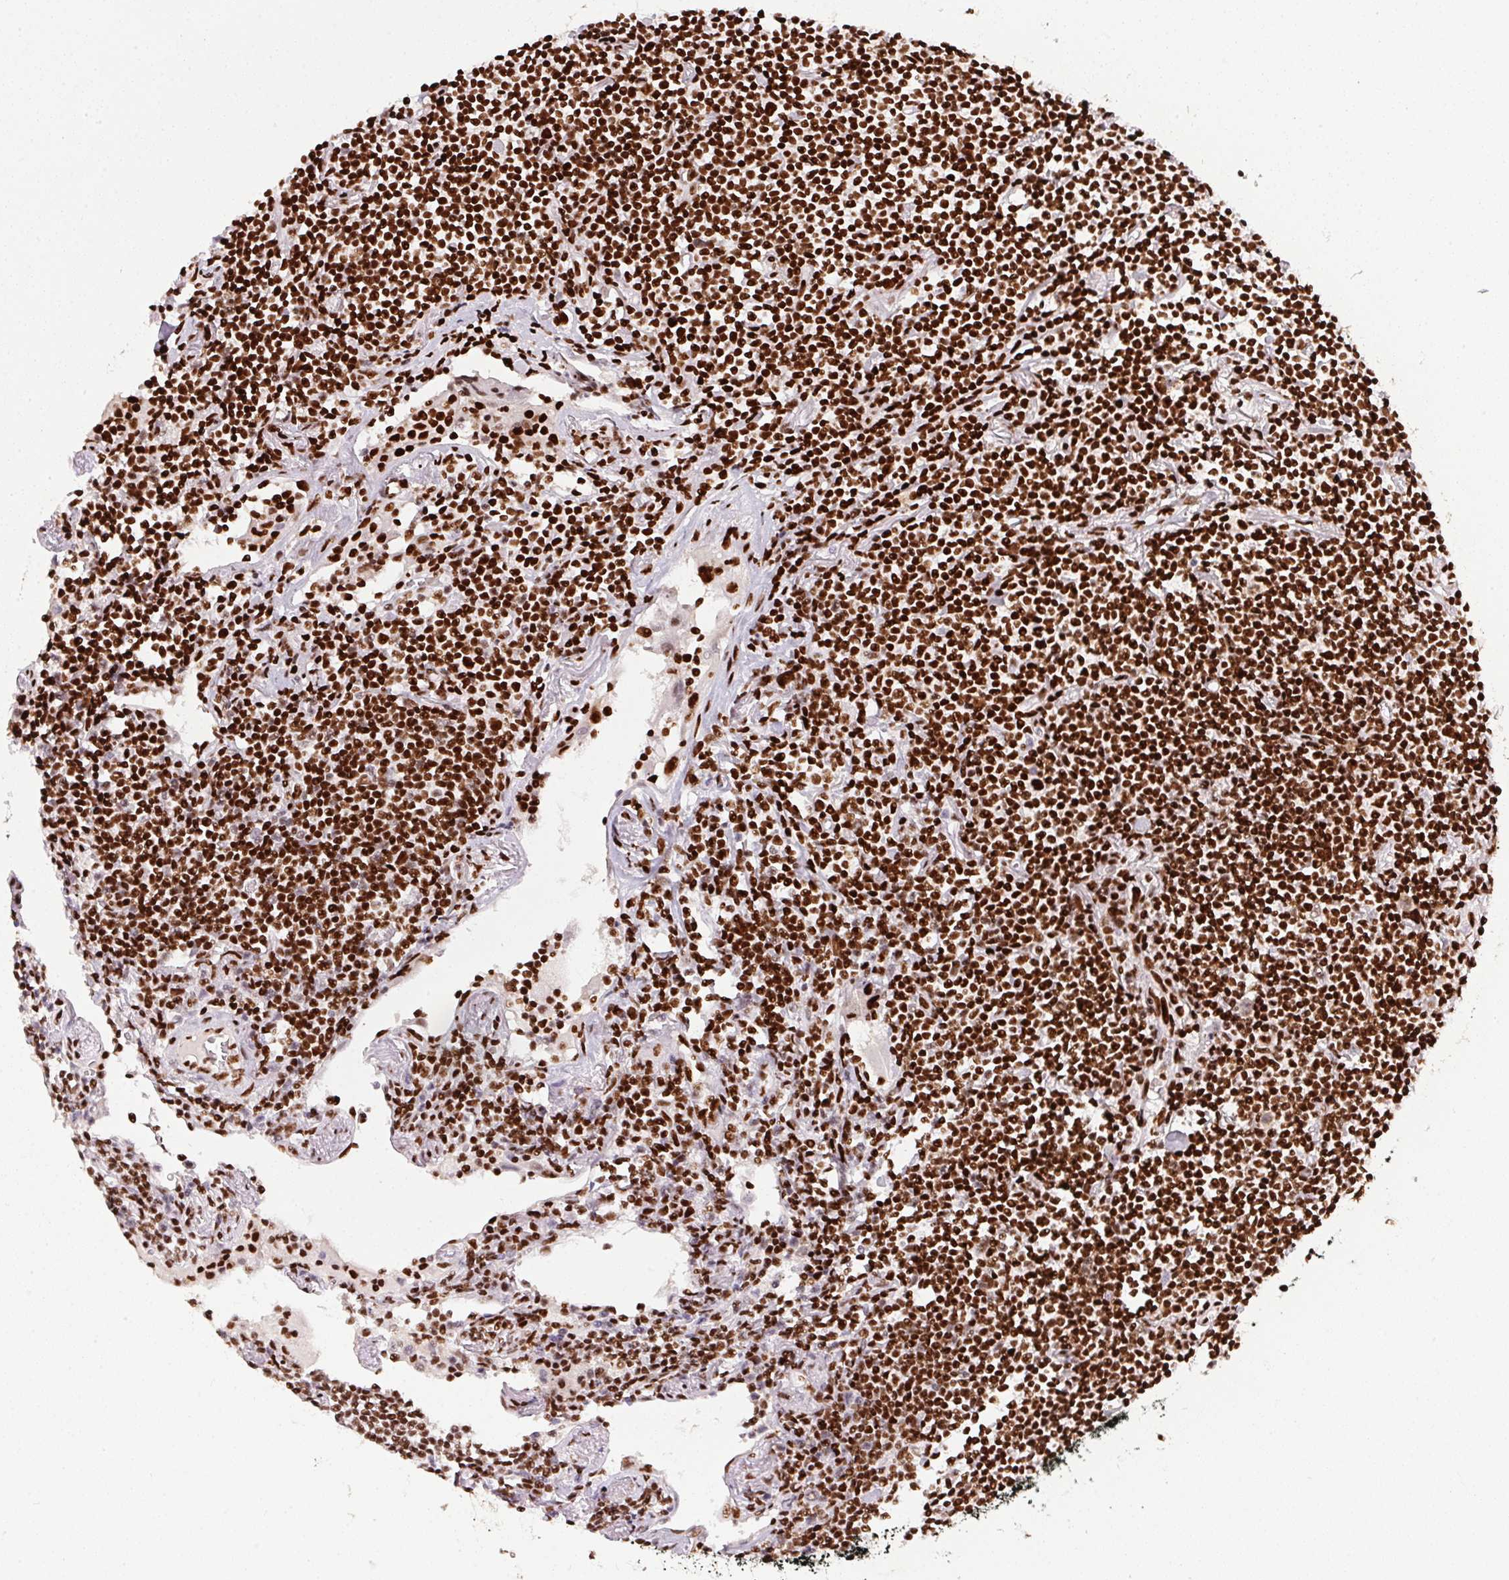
{"staining": {"intensity": "strong", "quantity": ">75%", "location": "nuclear"}, "tissue": "lymphoma", "cell_type": "Tumor cells", "image_type": "cancer", "snomed": [{"axis": "morphology", "description": "Malignant lymphoma, non-Hodgkin's type, Low grade"}, {"axis": "topography", "description": "Lung"}], "caption": "This photomicrograph displays IHC staining of lymphoma, with high strong nuclear expression in approximately >75% of tumor cells.", "gene": "PAGE3", "patient": {"sex": "female", "age": 71}}